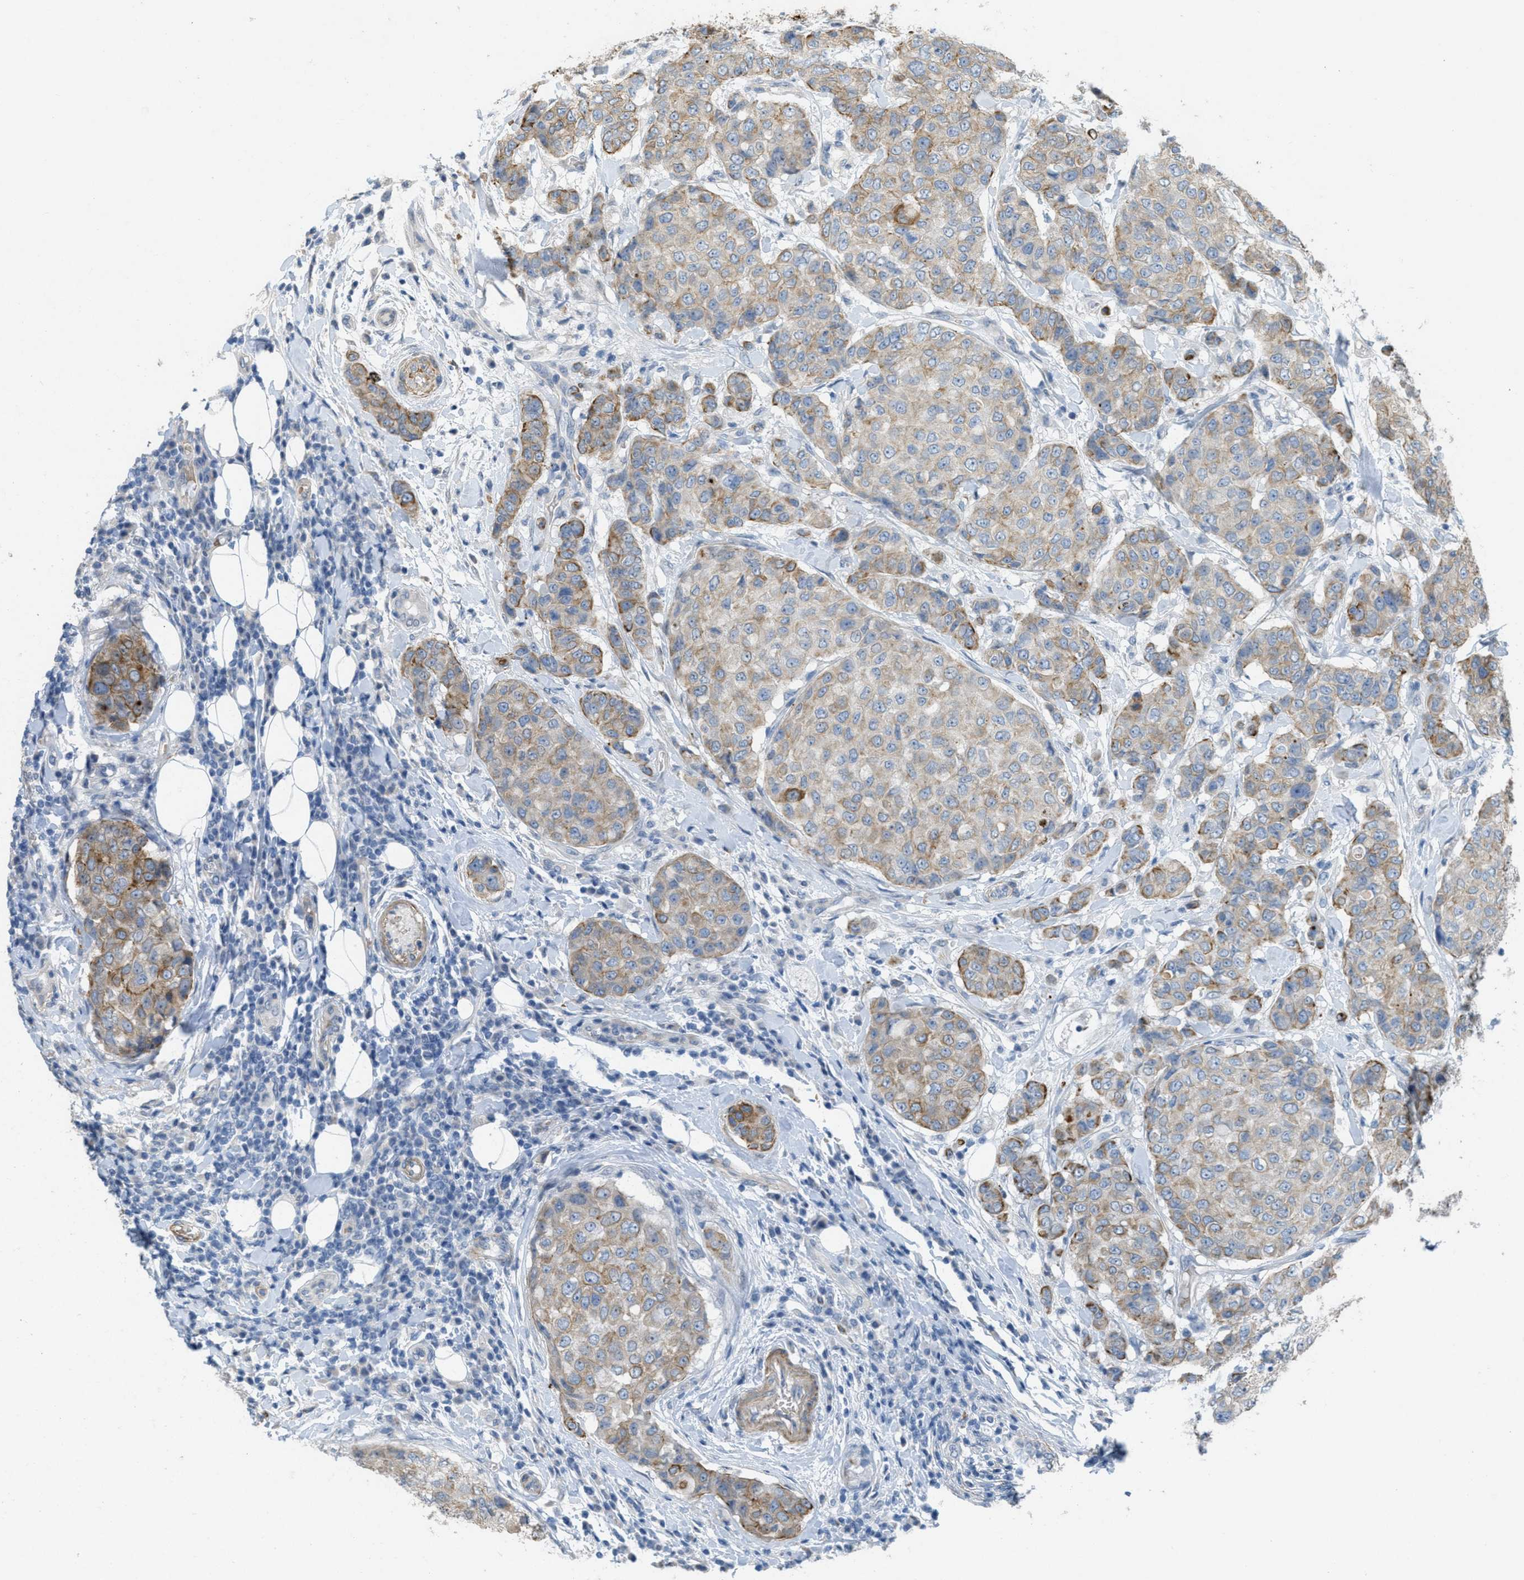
{"staining": {"intensity": "moderate", "quantity": "25%-75%", "location": "cytoplasmic/membranous"}, "tissue": "breast cancer", "cell_type": "Tumor cells", "image_type": "cancer", "snomed": [{"axis": "morphology", "description": "Duct carcinoma"}, {"axis": "topography", "description": "Breast"}], "caption": "Invasive ductal carcinoma (breast) stained with a brown dye shows moderate cytoplasmic/membranous positive expression in approximately 25%-75% of tumor cells.", "gene": "MRS2", "patient": {"sex": "female", "age": 27}}